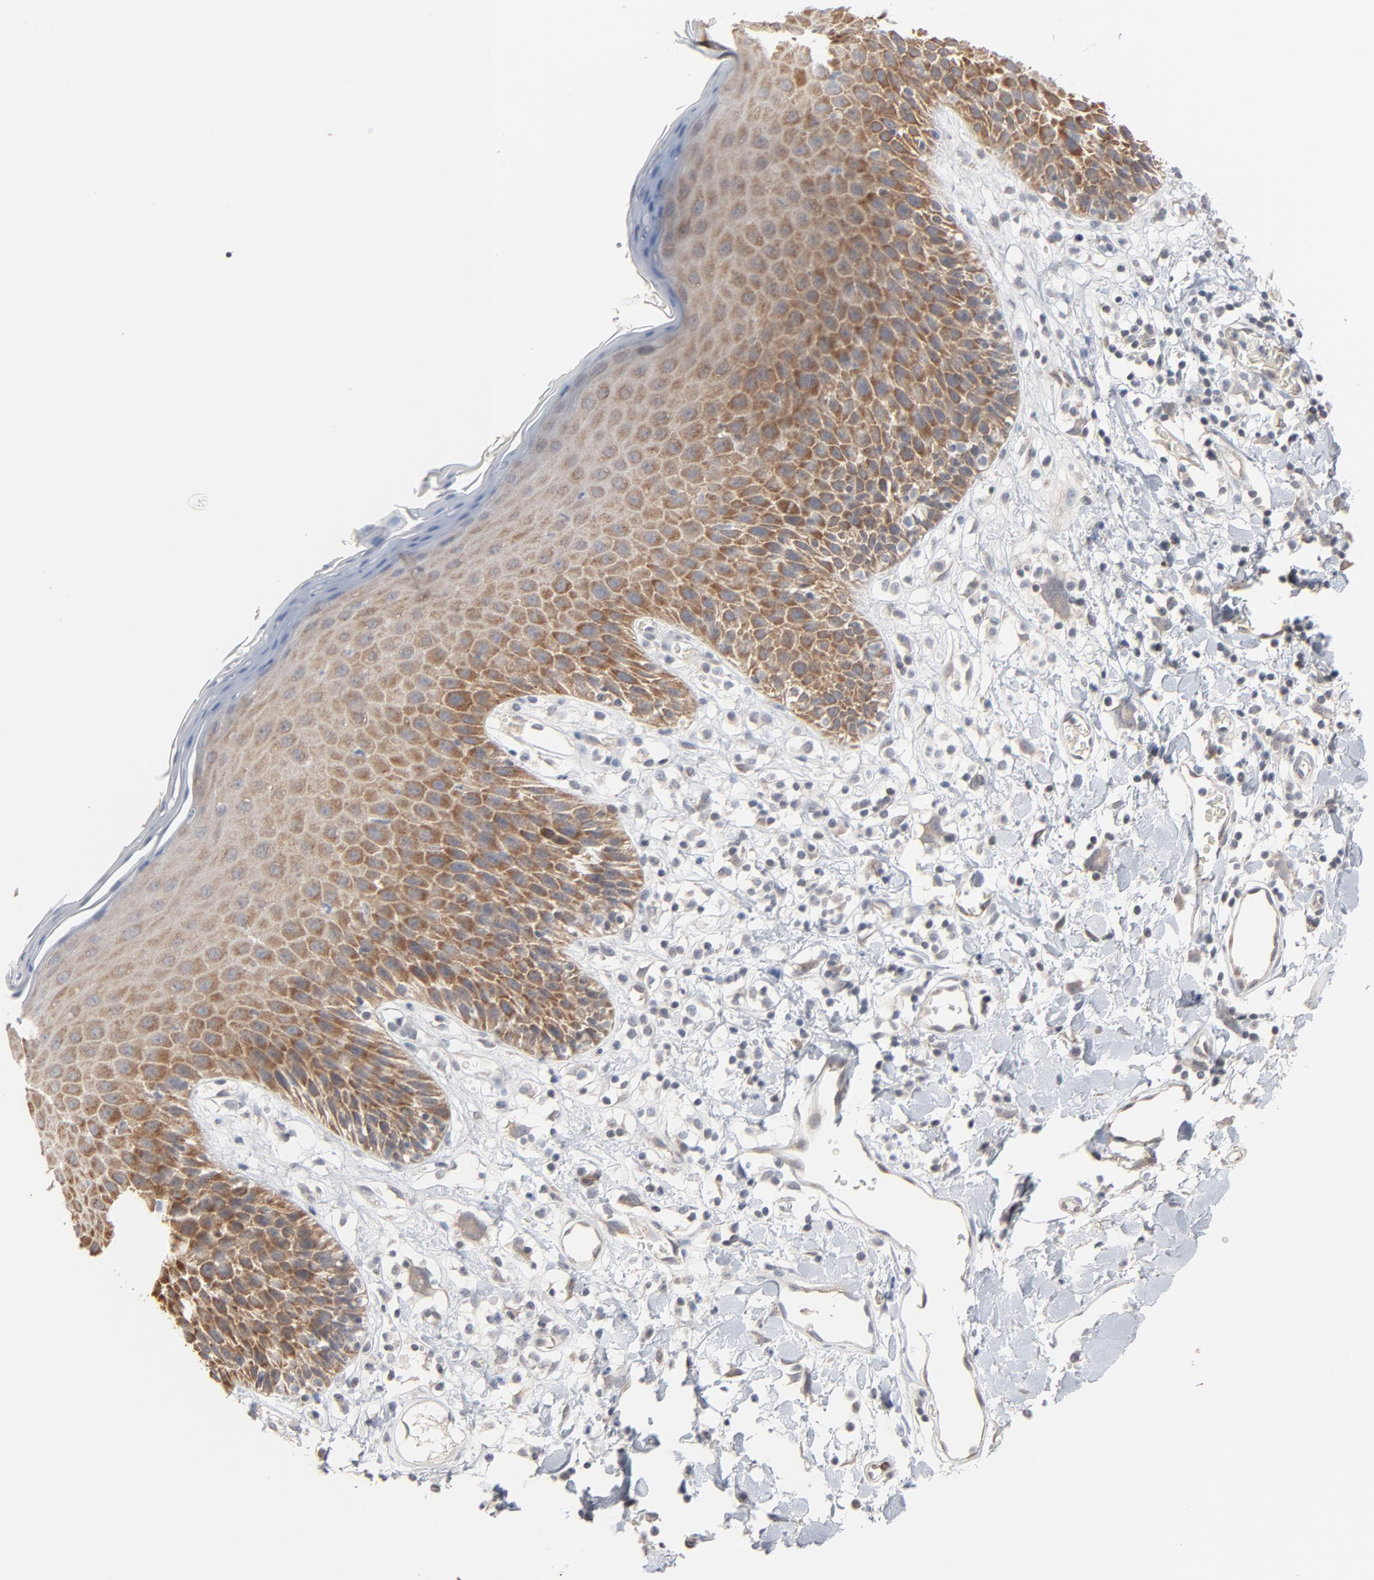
{"staining": {"intensity": "moderate", "quantity": ">75%", "location": "cytoplasmic/membranous"}, "tissue": "skin", "cell_type": "Epidermal cells", "image_type": "normal", "snomed": [{"axis": "morphology", "description": "Normal tissue, NOS"}, {"axis": "topography", "description": "Vulva"}, {"axis": "topography", "description": "Peripheral nerve tissue"}], "caption": "Immunohistochemical staining of unremarkable skin exhibits medium levels of moderate cytoplasmic/membranous positivity in approximately >75% of epidermal cells. The protein of interest is stained brown, and the nuclei are stained in blue (DAB IHC with brightfield microscopy, high magnification).", "gene": "ITPR3", "patient": {"sex": "female", "age": 68}}